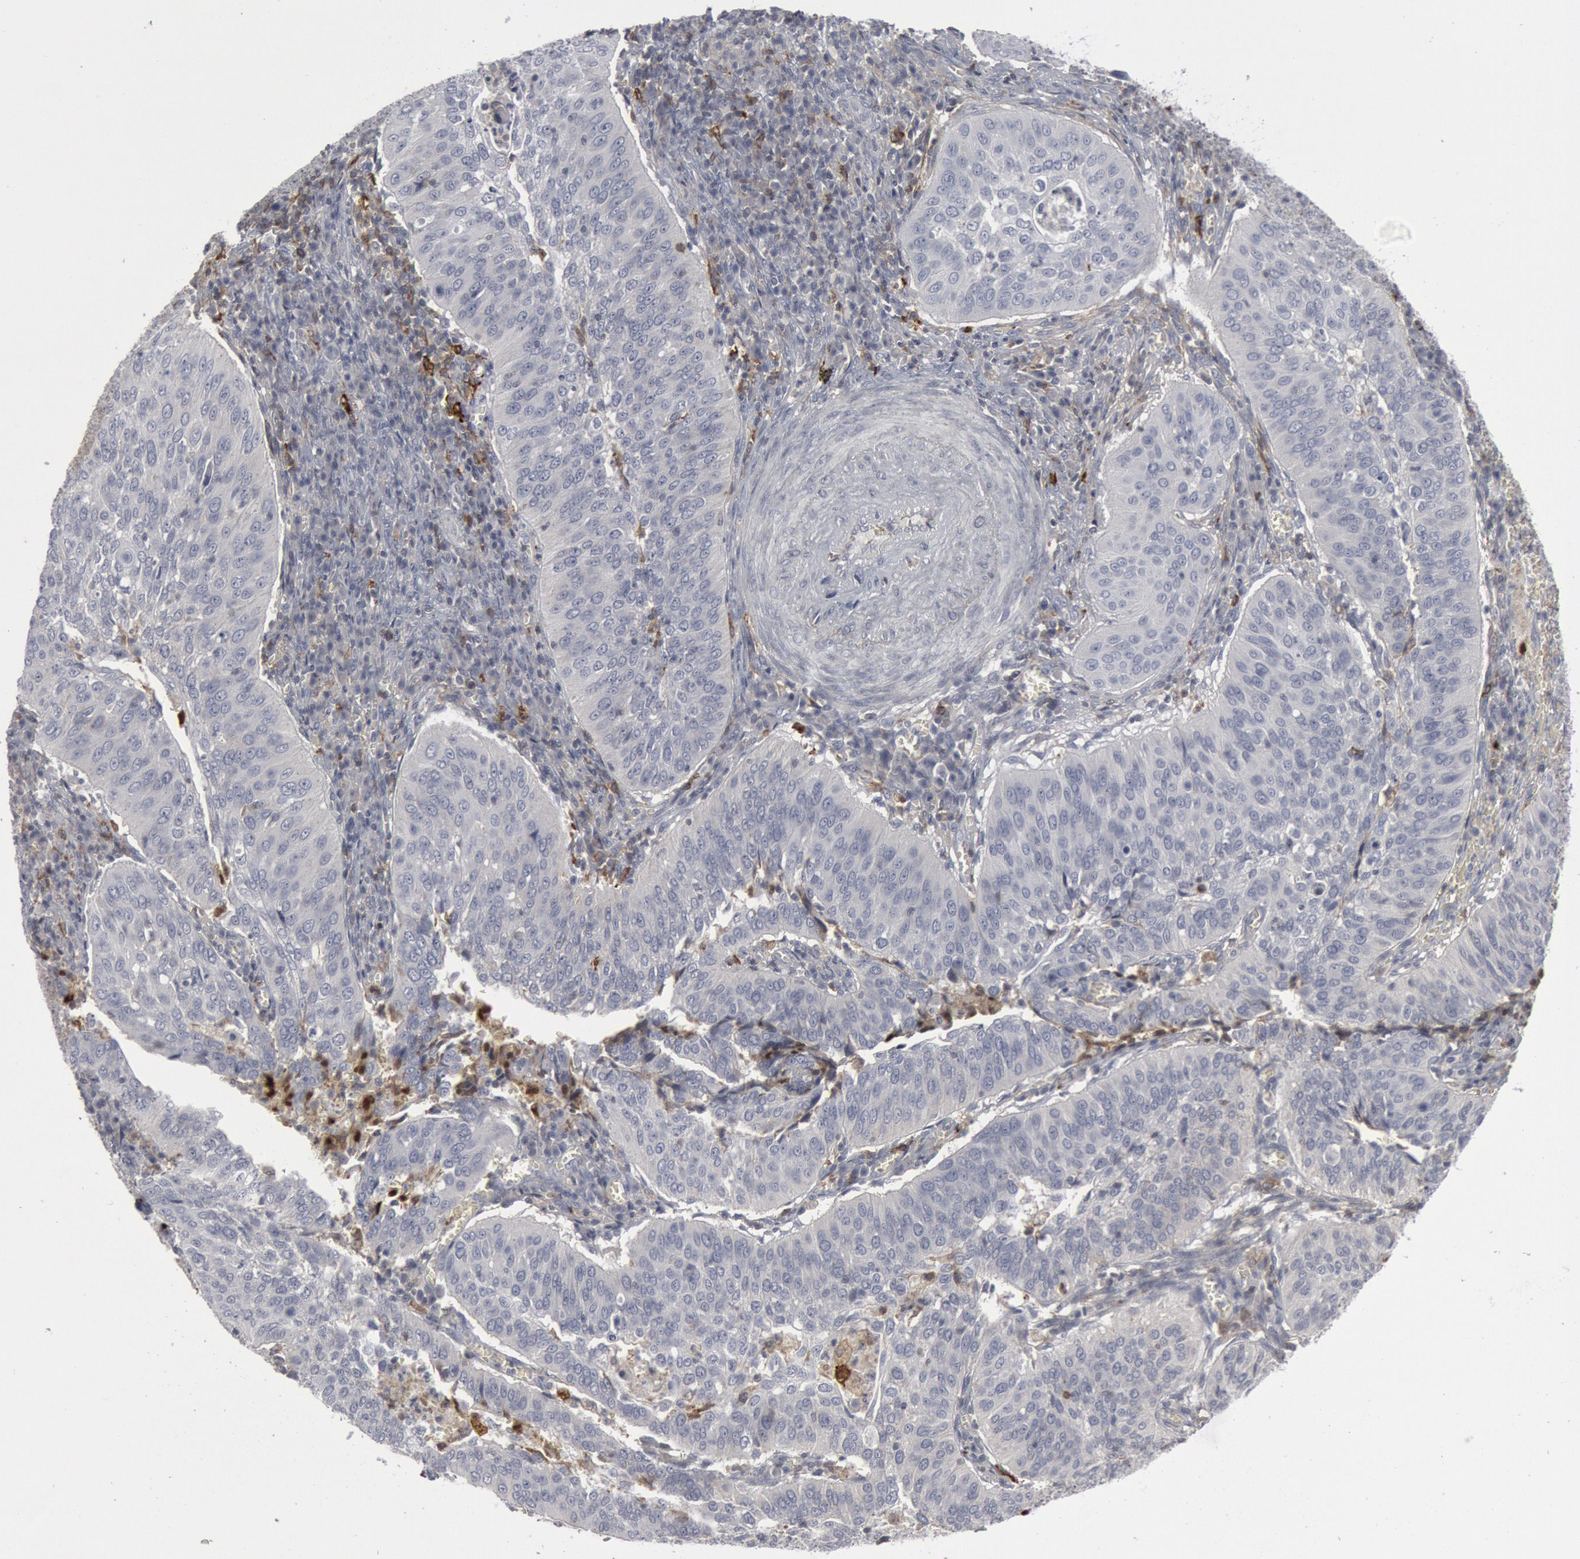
{"staining": {"intensity": "negative", "quantity": "none", "location": "none"}, "tissue": "cervical cancer", "cell_type": "Tumor cells", "image_type": "cancer", "snomed": [{"axis": "morphology", "description": "Squamous cell carcinoma, NOS"}, {"axis": "topography", "description": "Cervix"}], "caption": "A photomicrograph of human cervical cancer (squamous cell carcinoma) is negative for staining in tumor cells.", "gene": "C1QC", "patient": {"sex": "female", "age": 39}}